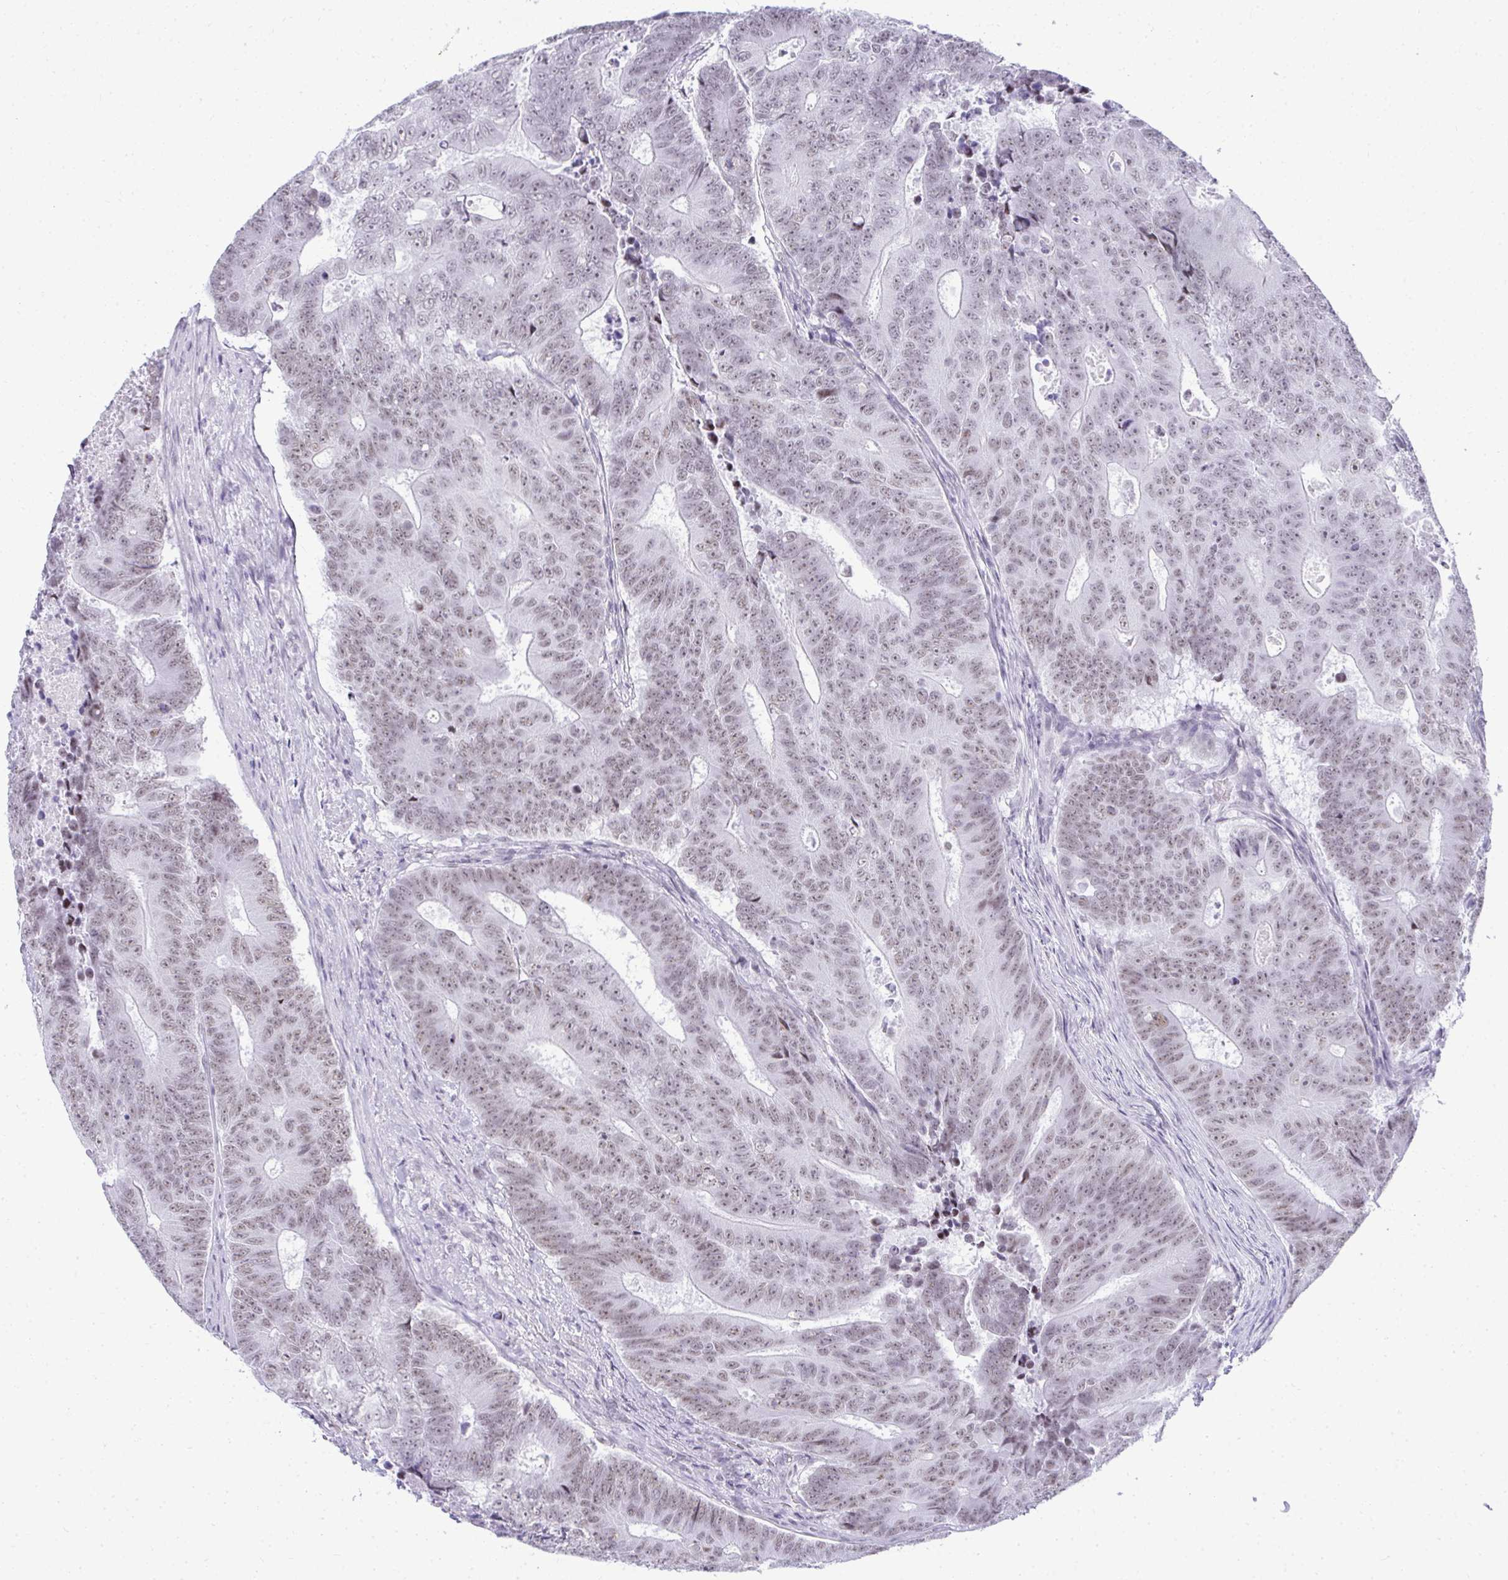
{"staining": {"intensity": "moderate", "quantity": ">75%", "location": "nuclear"}, "tissue": "colorectal cancer", "cell_type": "Tumor cells", "image_type": "cancer", "snomed": [{"axis": "morphology", "description": "Adenocarcinoma, NOS"}, {"axis": "topography", "description": "Colon"}], "caption": "Immunohistochemistry (DAB) staining of colorectal adenocarcinoma displays moderate nuclear protein expression in about >75% of tumor cells.", "gene": "PLA2G1B", "patient": {"sex": "female", "age": 48}}